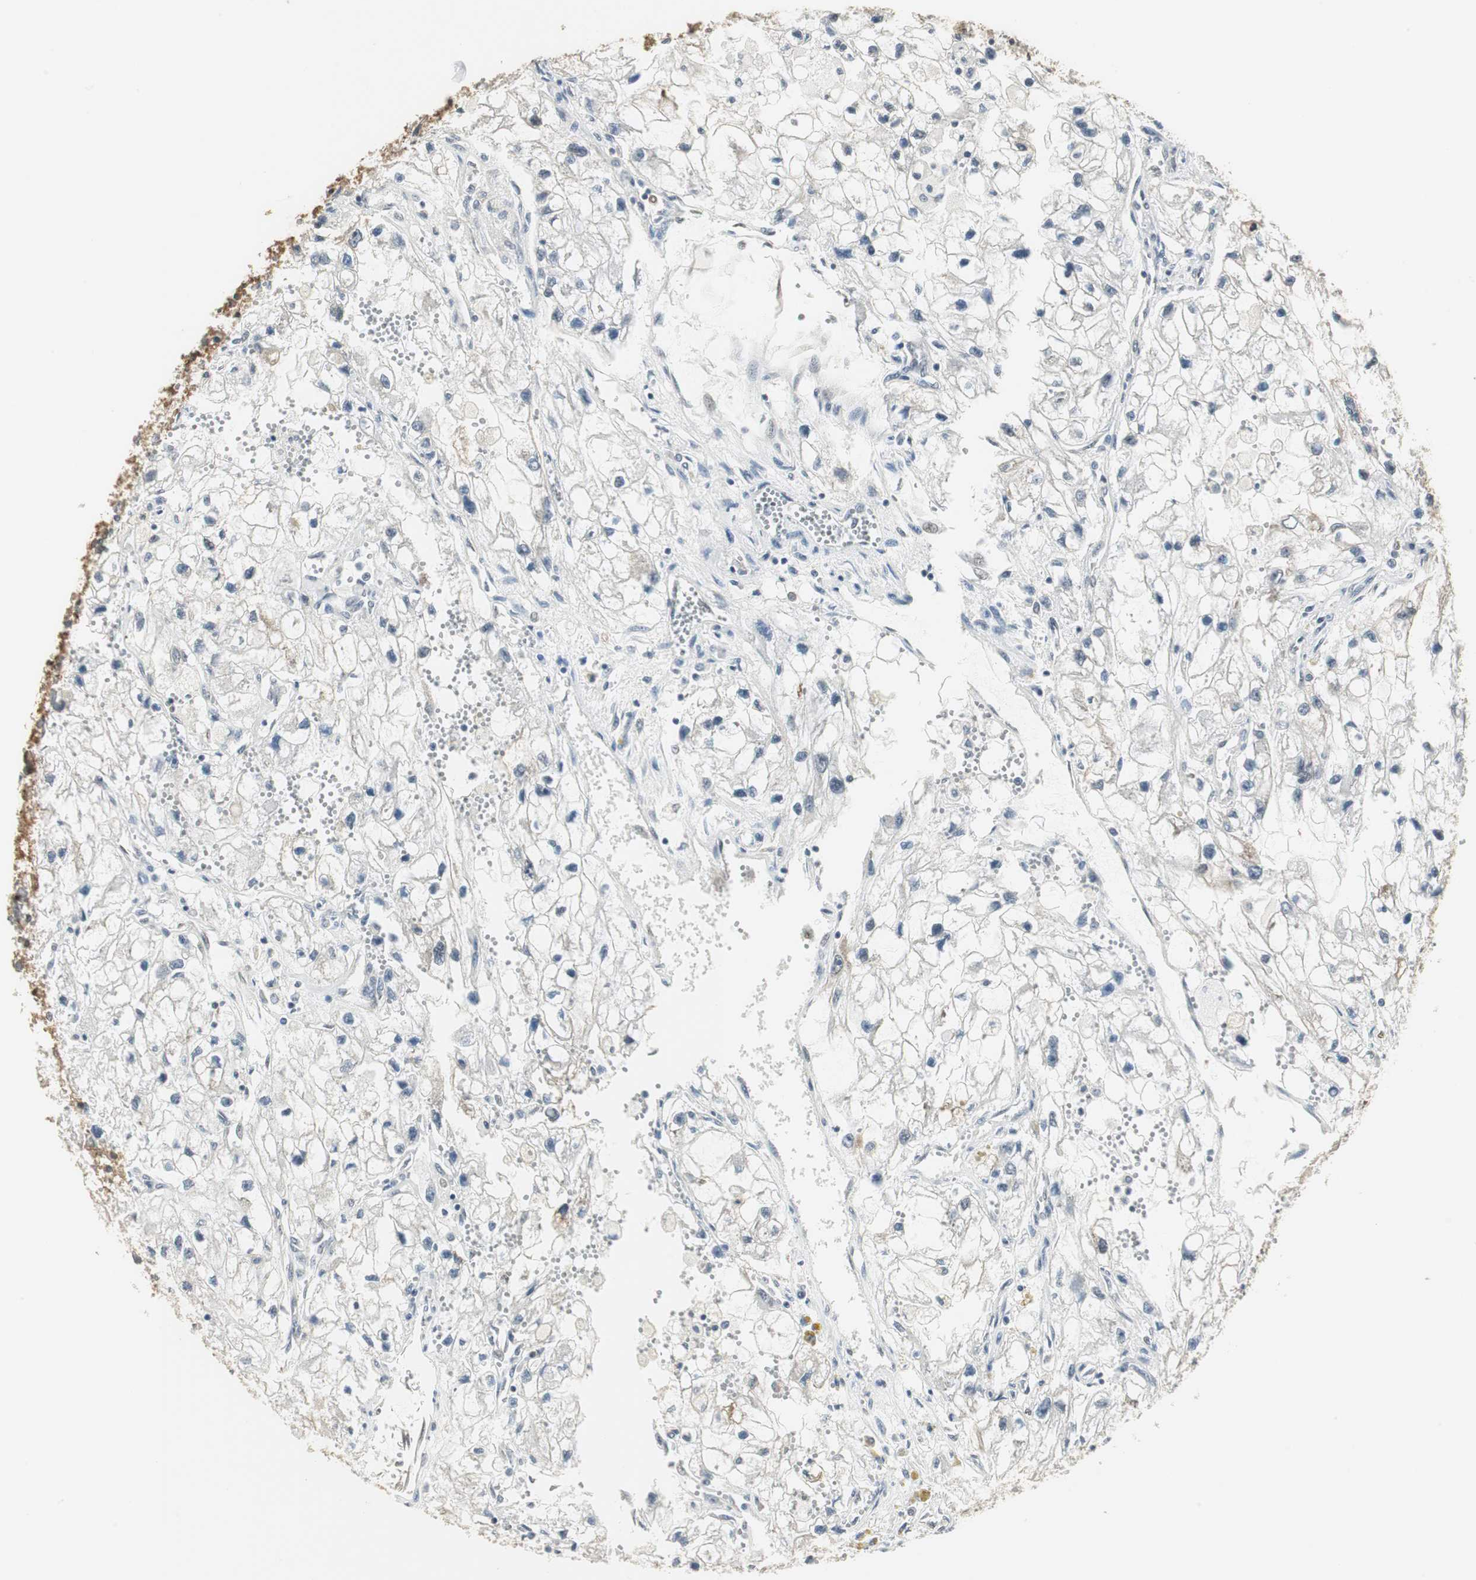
{"staining": {"intensity": "negative", "quantity": "none", "location": "none"}, "tissue": "renal cancer", "cell_type": "Tumor cells", "image_type": "cancer", "snomed": [{"axis": "morphology", "description": "Adenocarcinoma, NOS"}, {"axis": "topography", "description": "Kidney"}], "caption": "A high-resolution image shows immunohistochemistry staining of adenocarcinoma (renal), which reveals no significant expression in tumor cells.", "gene": "CCT5", "patient": {"sex": "female", "age": 70}}